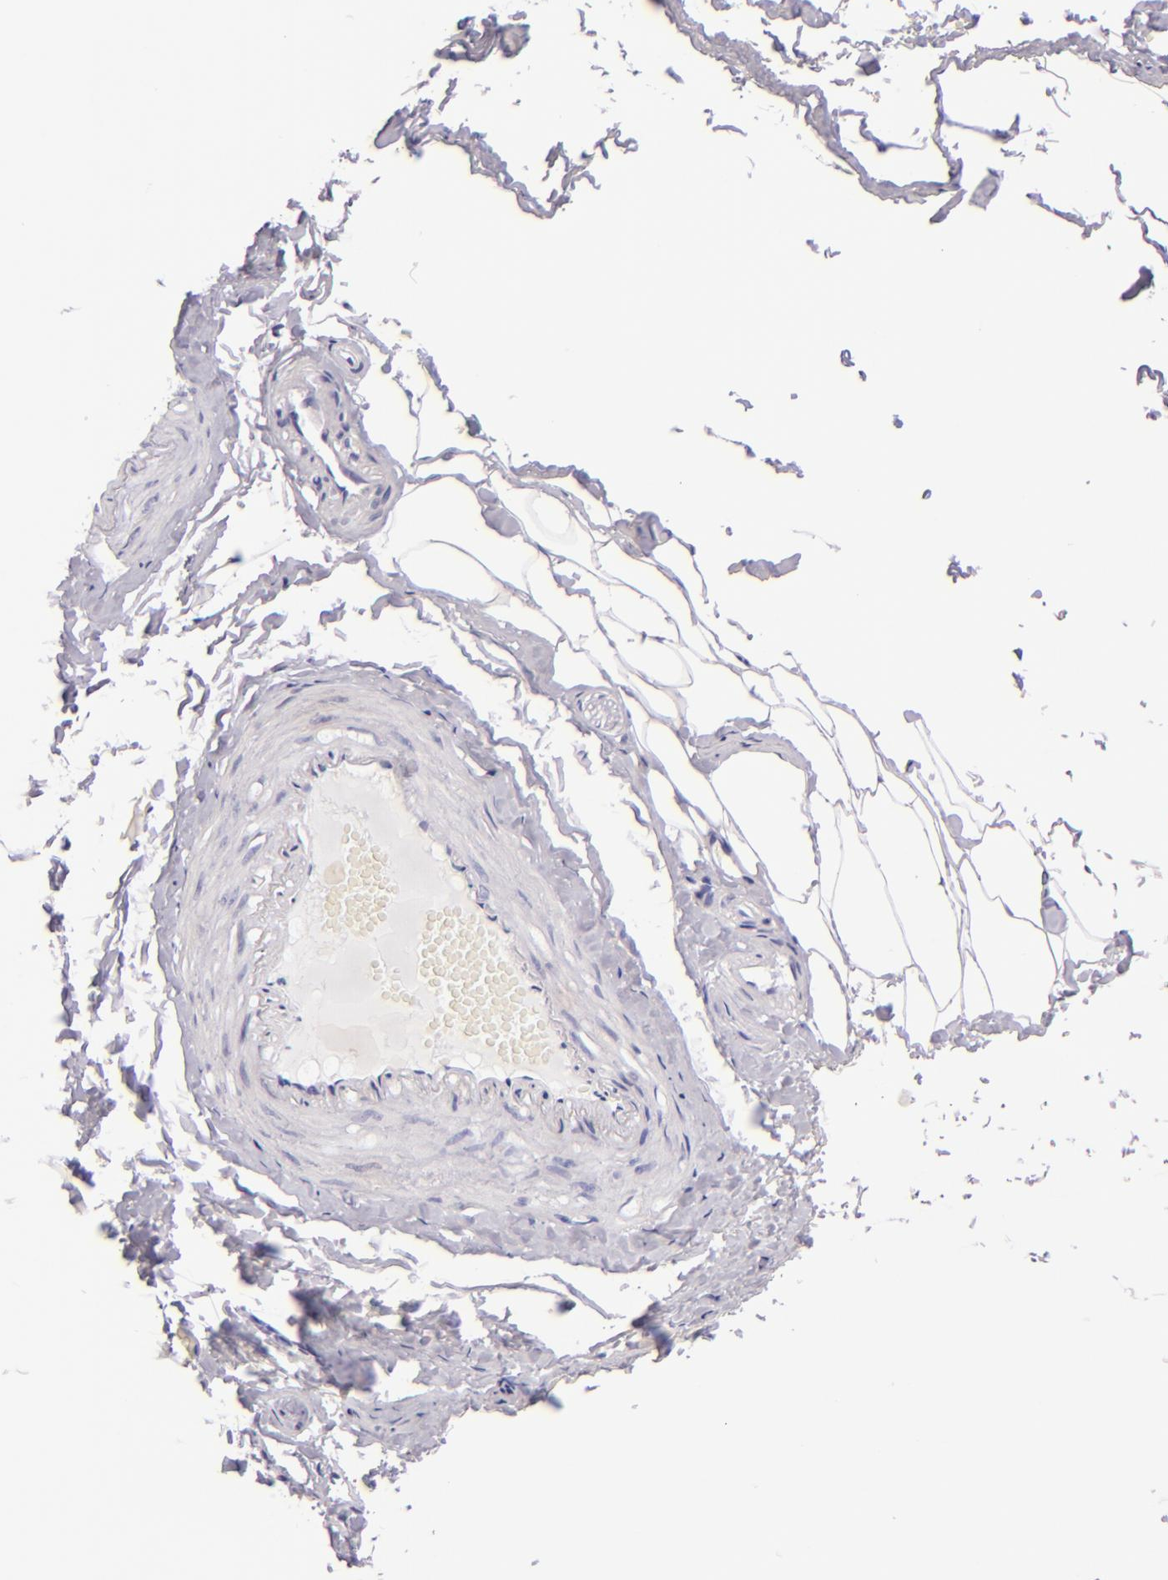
{"staining": {"intensity": "negative", "quantity": "none", "location": "none"}, "tissue": "adipose tissue", "cell_type": "Adipocytes", "image_type": "normal", "snomed": [{"axis": "morphology", "description": "Normal tissue, NOS"}, {"axis": "topography", "description": "Soft tissue"}, {"axis": "topography", "description": "Peripheral nerve tissue"}], "caption": "Immunohistochemistry micrograph of normal adipose tissue: human adipose tissue stained with DAB exhibits no significant protein positivity in adipocytes.", "gene": "MUC5AC", "patient": {"sex": "female", "age": 68}}